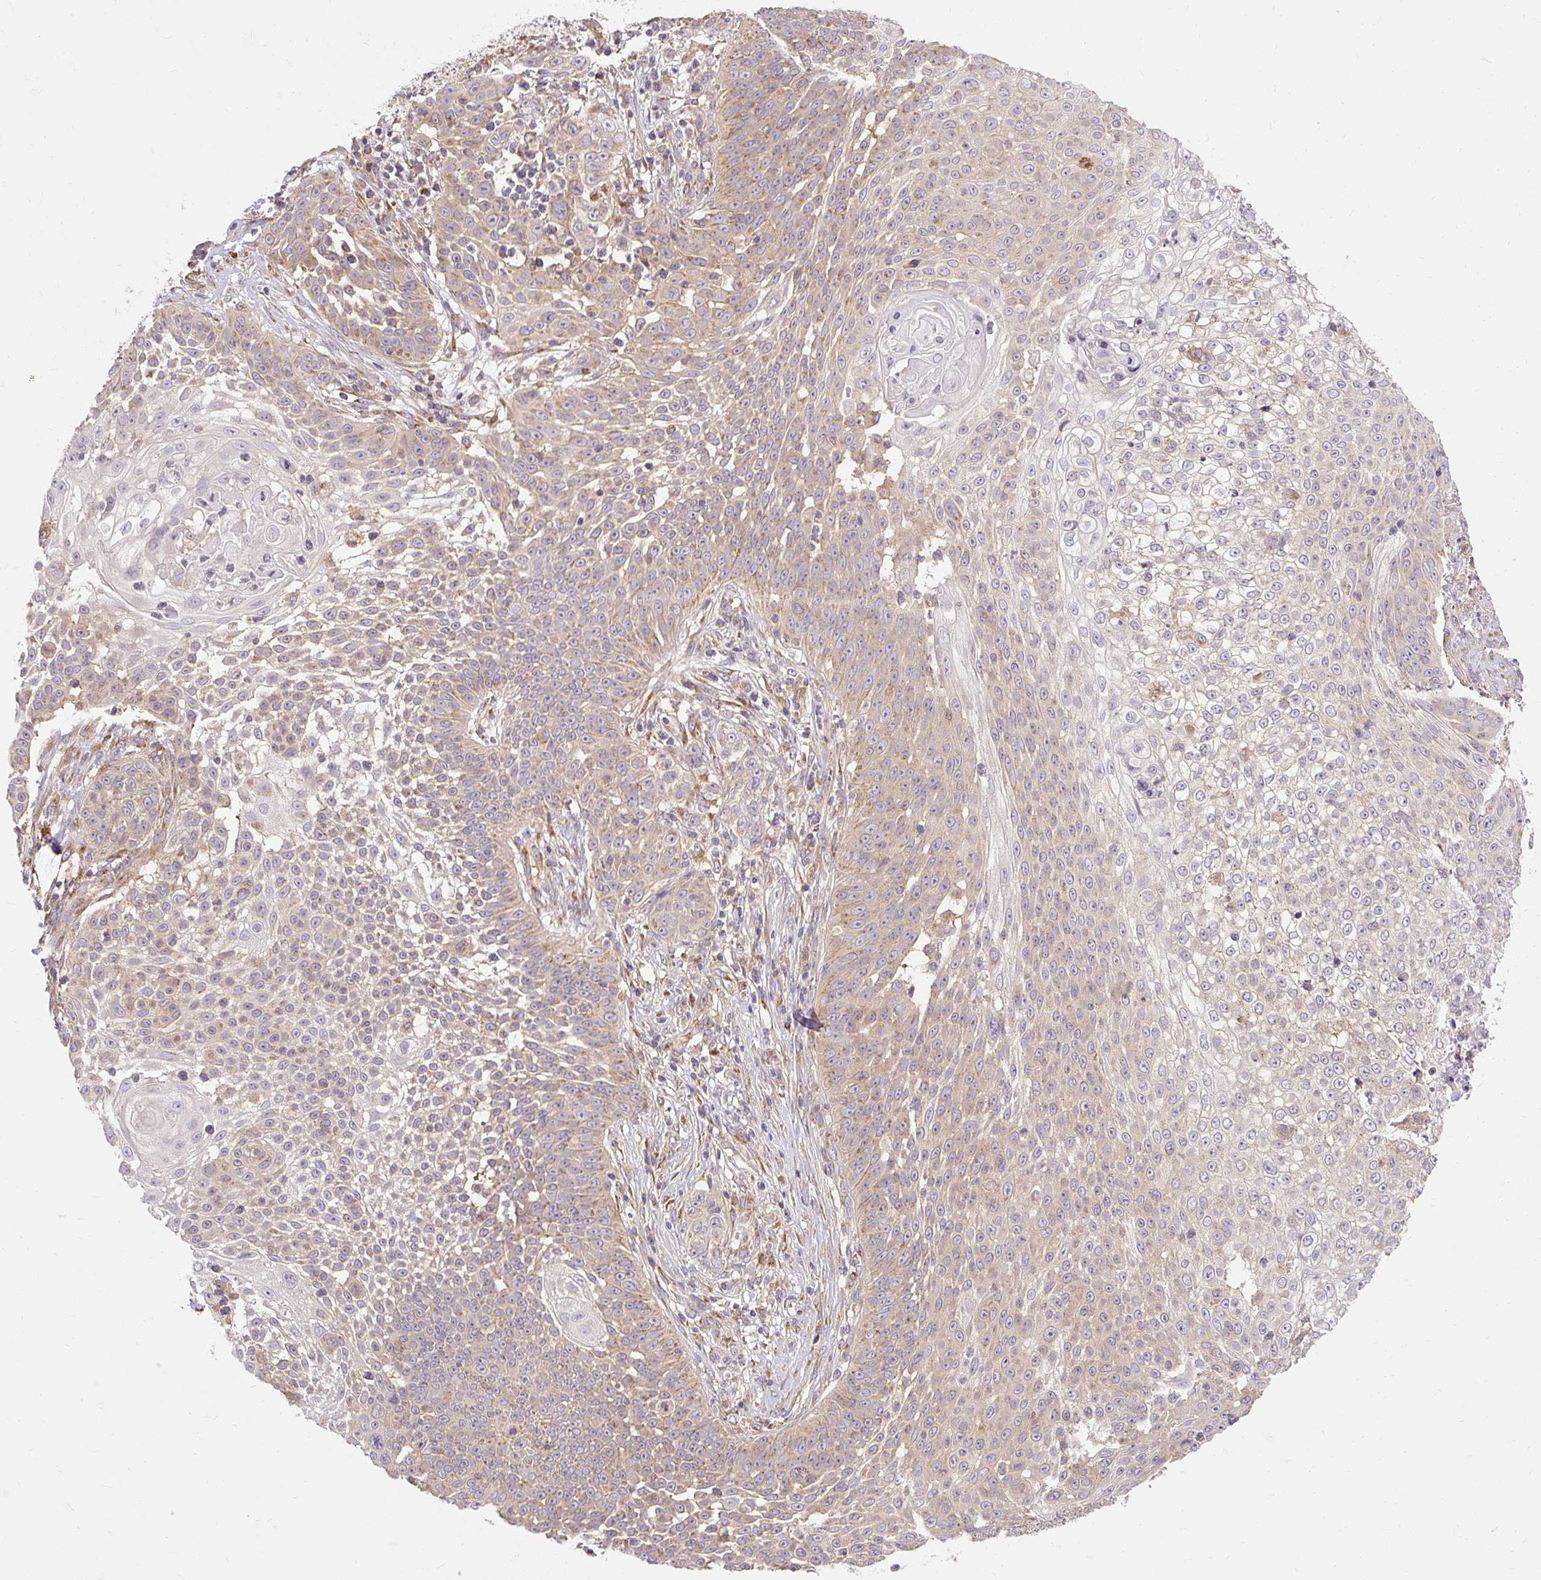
{"staining": {"intensity": "moderate", "quantity": ">75%", "location": "cytoplasmic/membranous"}, "tissue": "skin cancer", "cell_type": "Tumor cells", "image_type": "cancer", "snomed": [{"axis": "morphology", "description": "Squamous cell carcinoma, NOS"}, {"axis": "topography", "description": "Skin"}], "caption": "High-magnification brightfield microscopy of squamous cell carcinoma (skin) stained with DAB (3,3'-diaminobenzidine) (brown) and counterstained with hematoxylin (blue). tumor cells exhibit moderate cytoplasmic/membranous staining is identified in about>75% of cells. Immunohistochemistry stains the protein of interest in brown and the nuclei are stained blue.", "gene": "SMC4", "patient": {"sex": "male", "age": 24}}